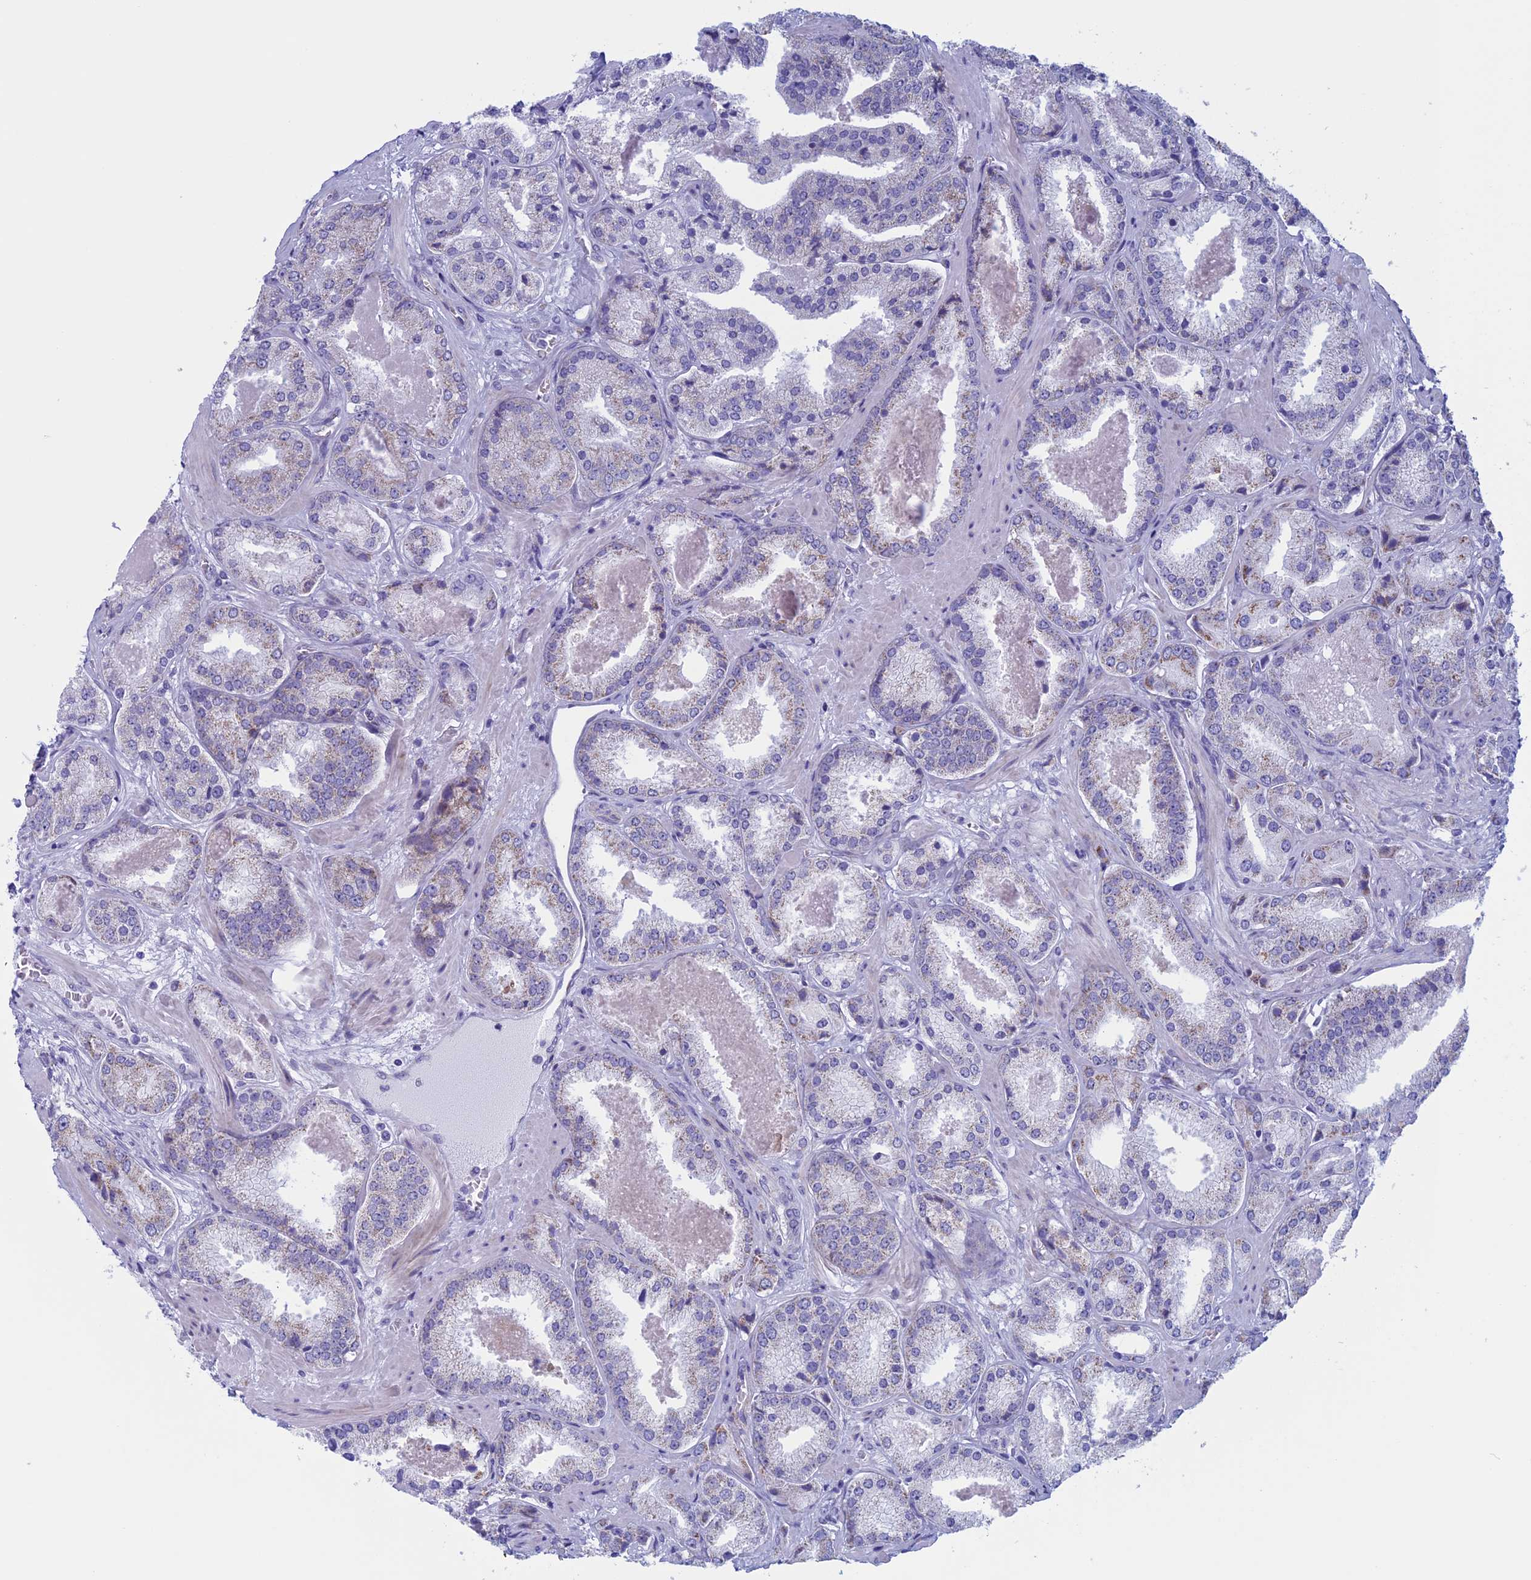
{"staining": {"intensity": "negative", "quantity": "none", "location": "none"}, "tissue": "prostate cancer", "cell_type": "Tumor cells", "image_type": "cancer", "snomed": [{"axis": "morphology", "description": "Adenocarcinoma, High grade"}, {"axis": "topography", "description": "Prostate"}], "caption": "Protein analysis of prostate high-grade adenocarcinoma displays no significant expression in tumor cells.", "gene": "NDUFB9", "patient": {"sex": "male", "age": 63}}